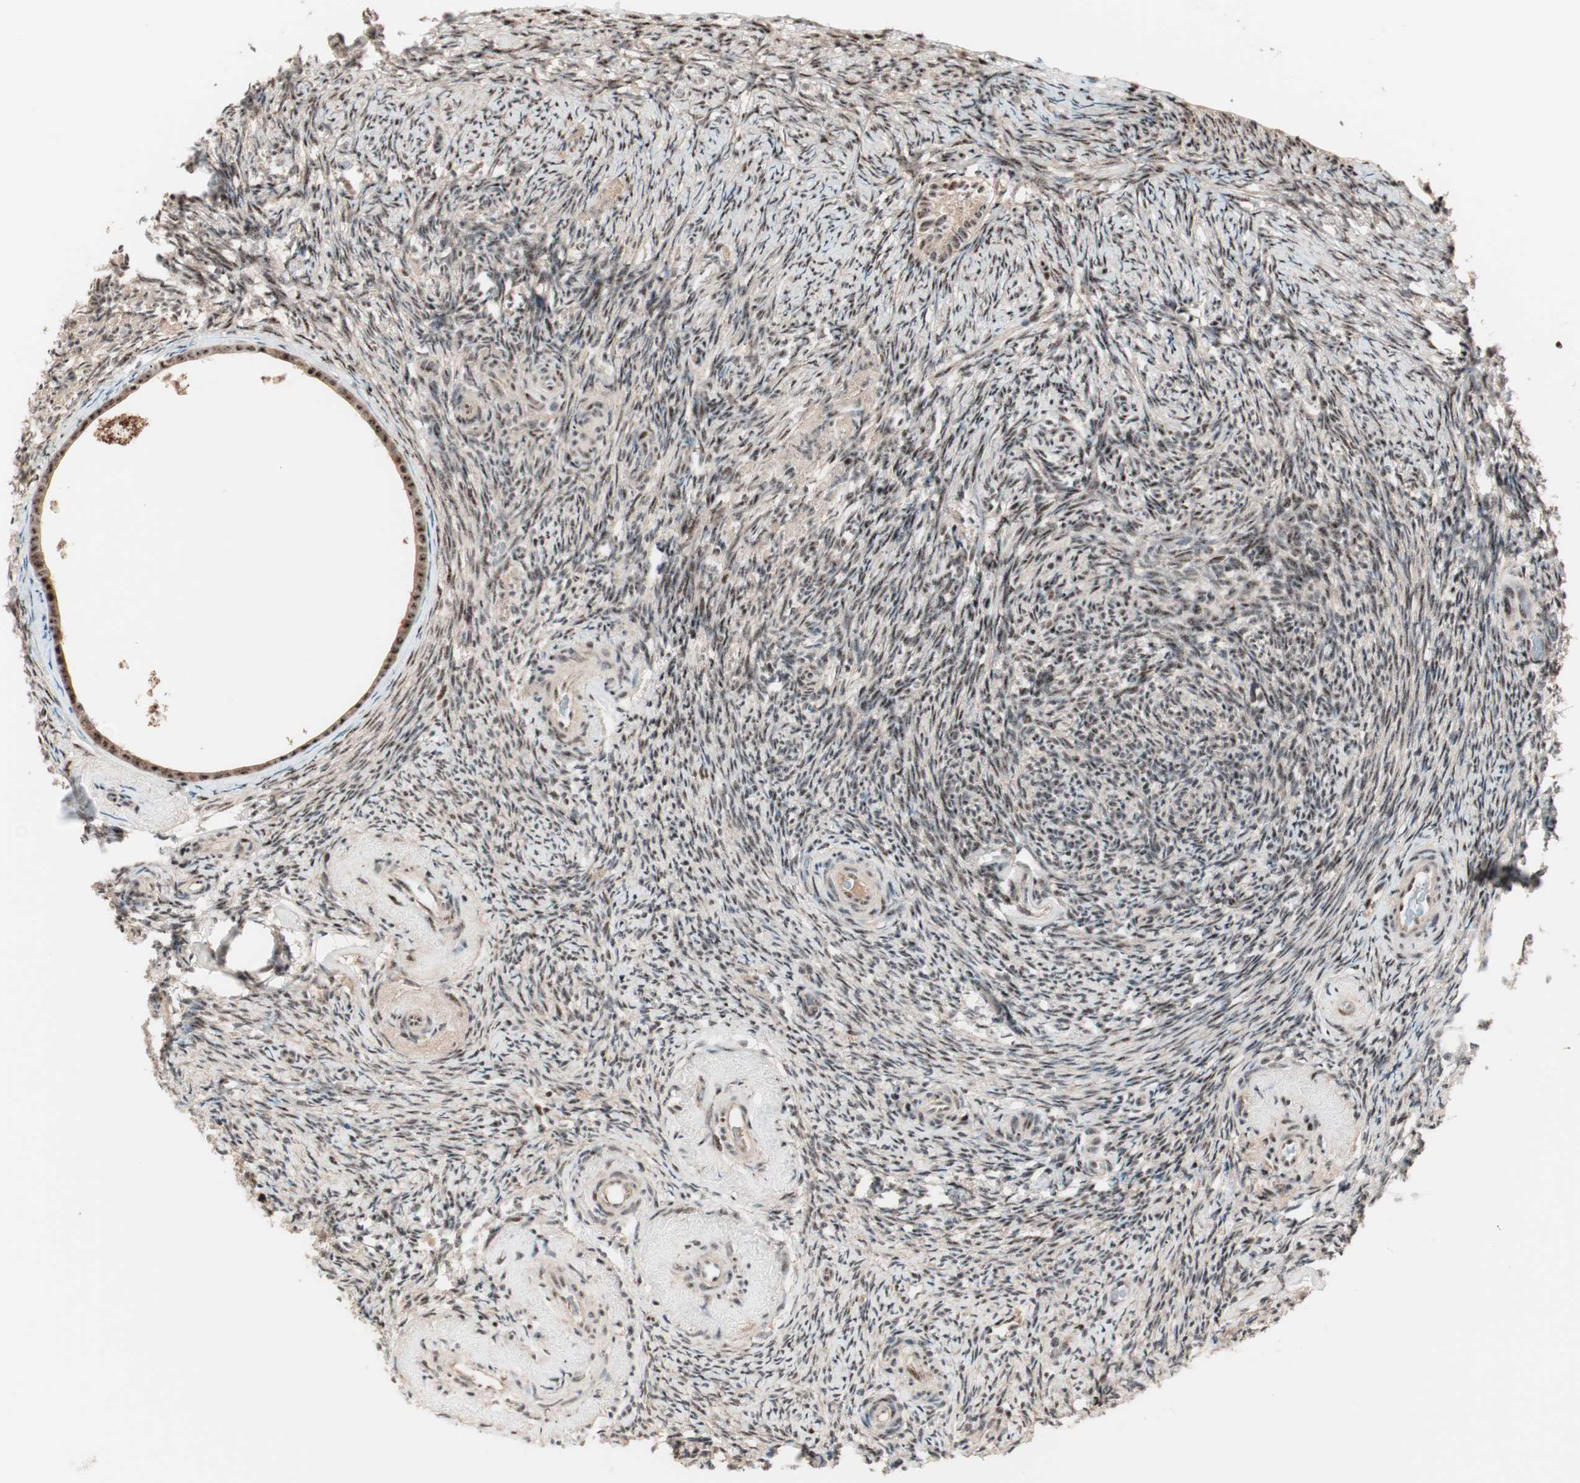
{"staining": {"intensity": "strong", "quantity": ">75%", "location": "nuclear"}, "tissue": "ovary", "cell_type": "Follicle cells", "image_type": "normal", "snomed": [{"axis": "morphology", "description": "Normal tissue, NOS"}, {"axis": "topography", "description": "Ovary"}], "caption": "Ovary stained for a protein (brown) reveals strong nuclear positive expression in approximately >75% of follicle cells.", "gene": "NR5A2", "patient": {"sex": "female", "age": 60}}